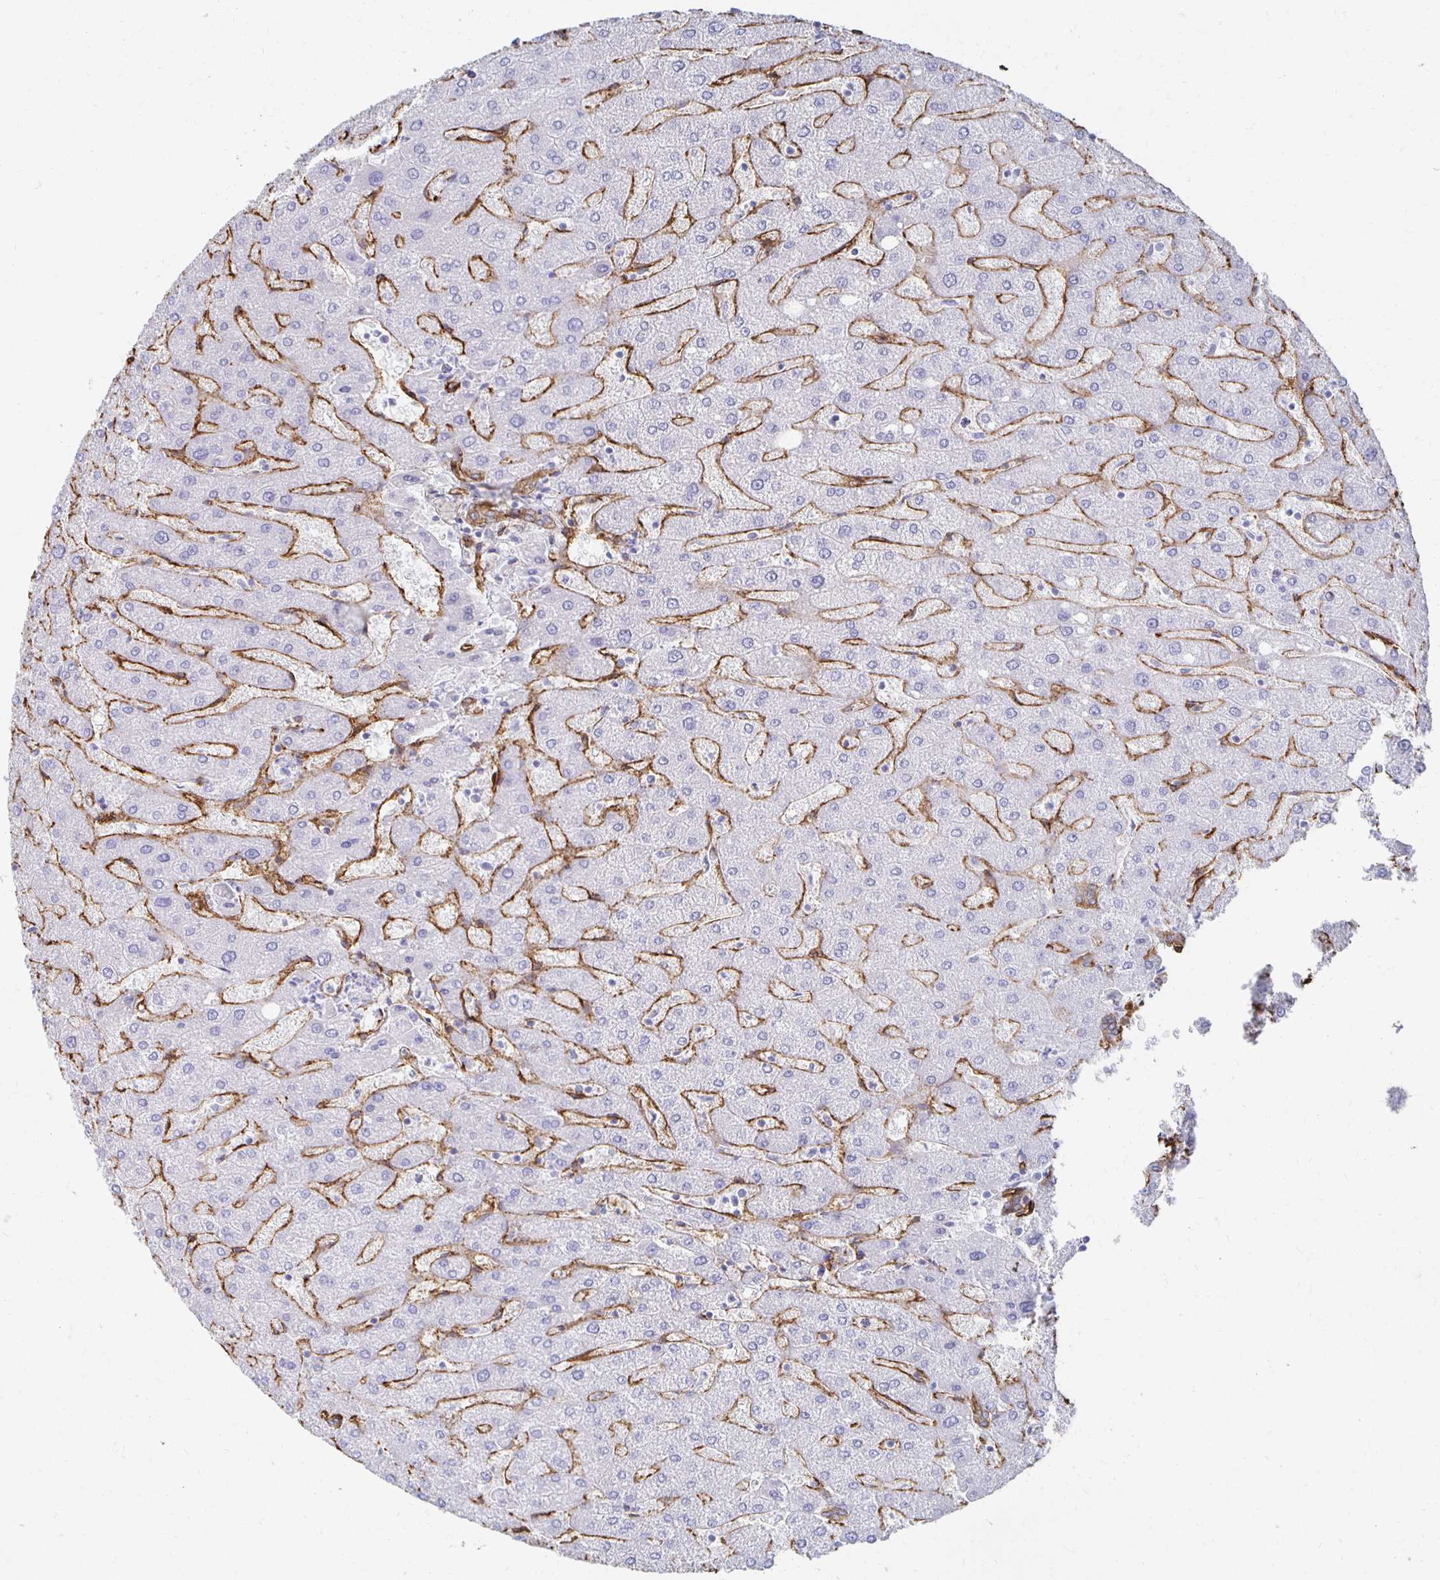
{"staining": {"intensity": "negative", "quantity": "none", "location": "none"}, "tissue": "liver", "cell_type": "Cholangiocytes", "image_type": "normal", "snomed": [{"axis": "morphology", "description": "Normal tissue, NOS"}, {"axis": "topography", "description": "Liver"}], "caption": "IHC micrograph of benign liver: human liver stained with DAB demonstrates no significant protein positivity in cholangiocytes.", "gene": "VIPR2", "patient": {"sex": "male", "age": 67}}